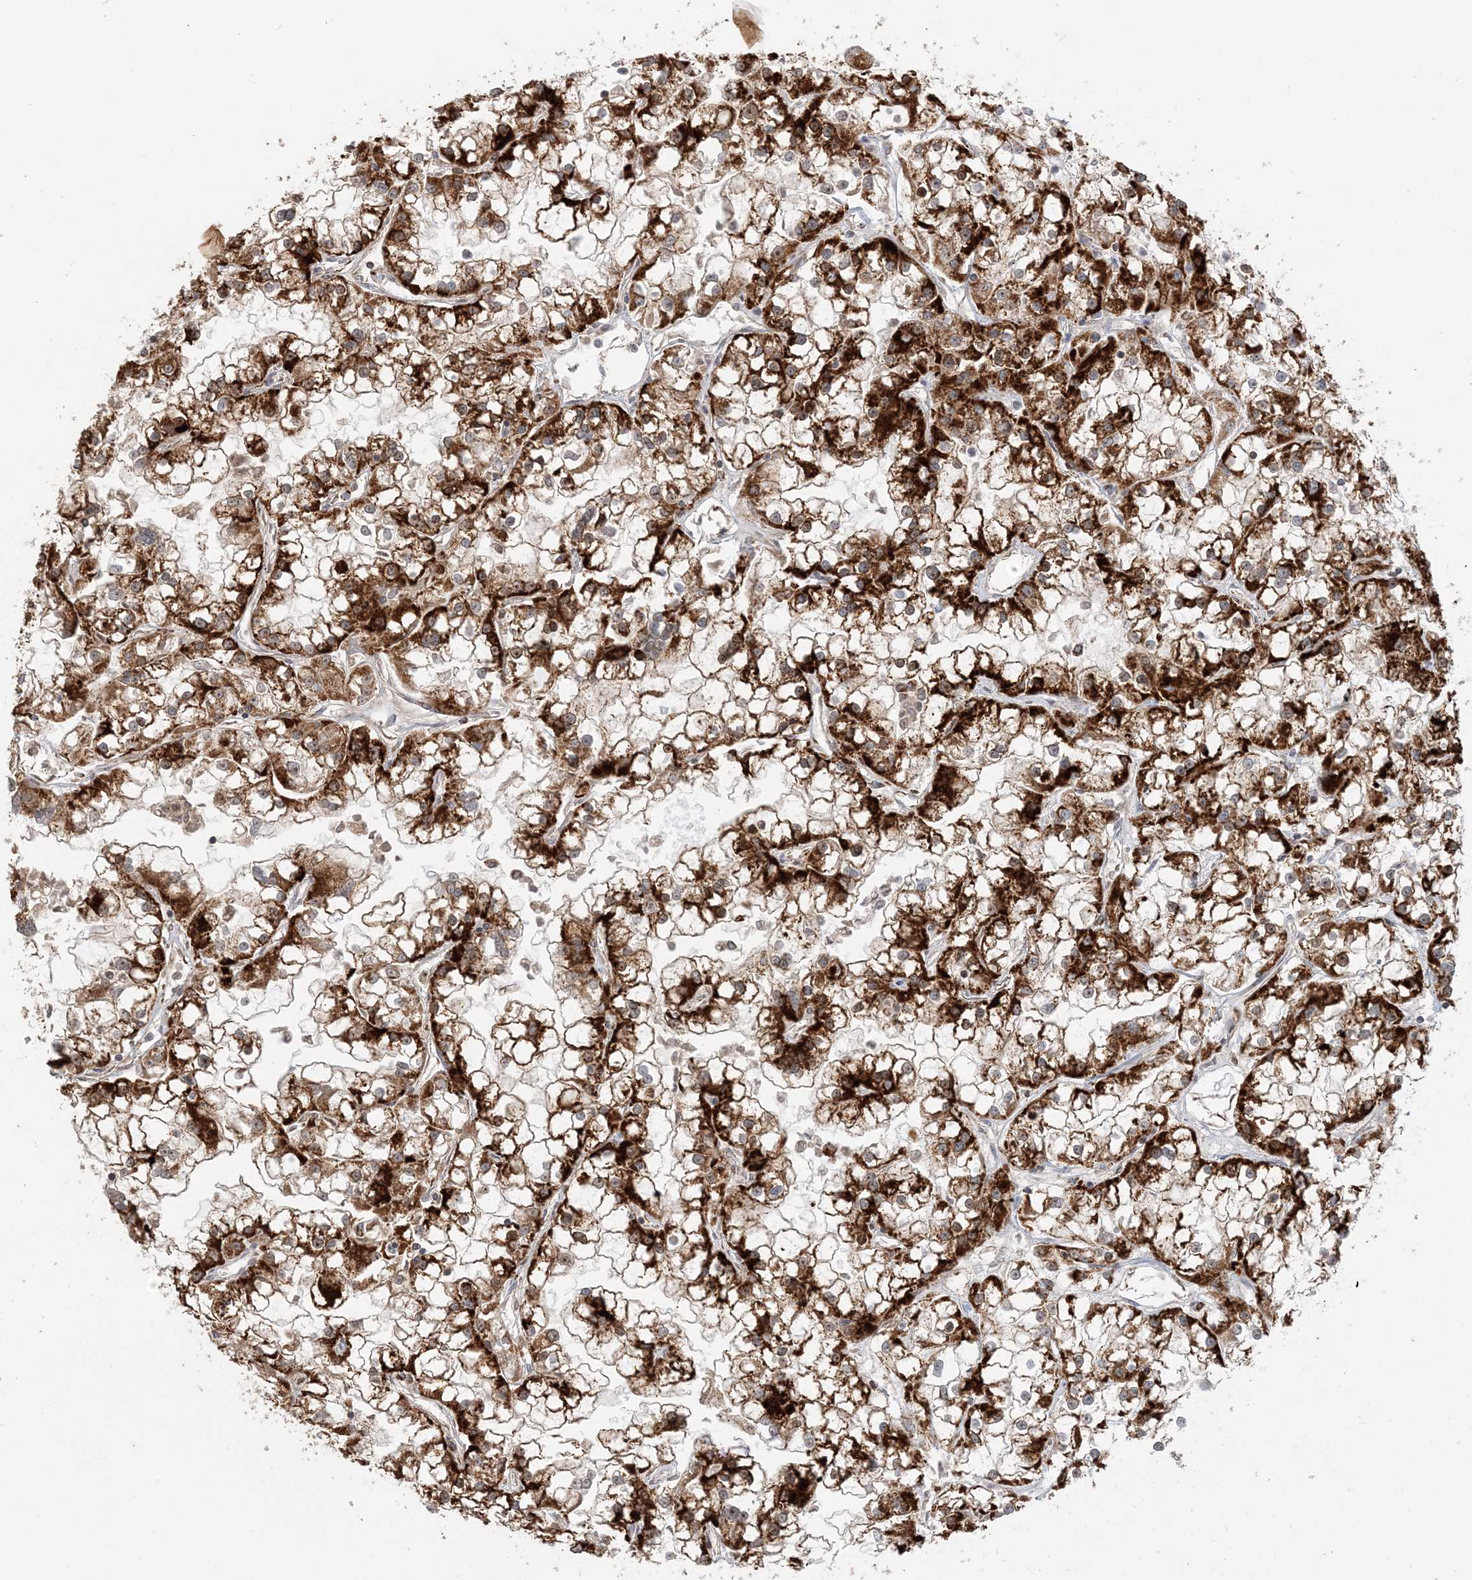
{"staining": {"intensity": "strong", "quantity": ">75%", "location": "cytoplasmic/membranous"}, "tissue": "renal cancer", "cell_type": "Tumor cells", "image_type": "cancer", "snomed": [{"axis": "morphology", "description": "Adenocarcinoma, NOS"}, {"axis": "topography", "description": "Kidney"}], "caption": "This micrograph displays IHC staining of human renal adenocarcinoma, with high strong cytoplasmic/membranous positivity in approximately >75% of tumor cells.", "gene": "MAN1A1", "patient": {"sex": "female", "age": 52}}